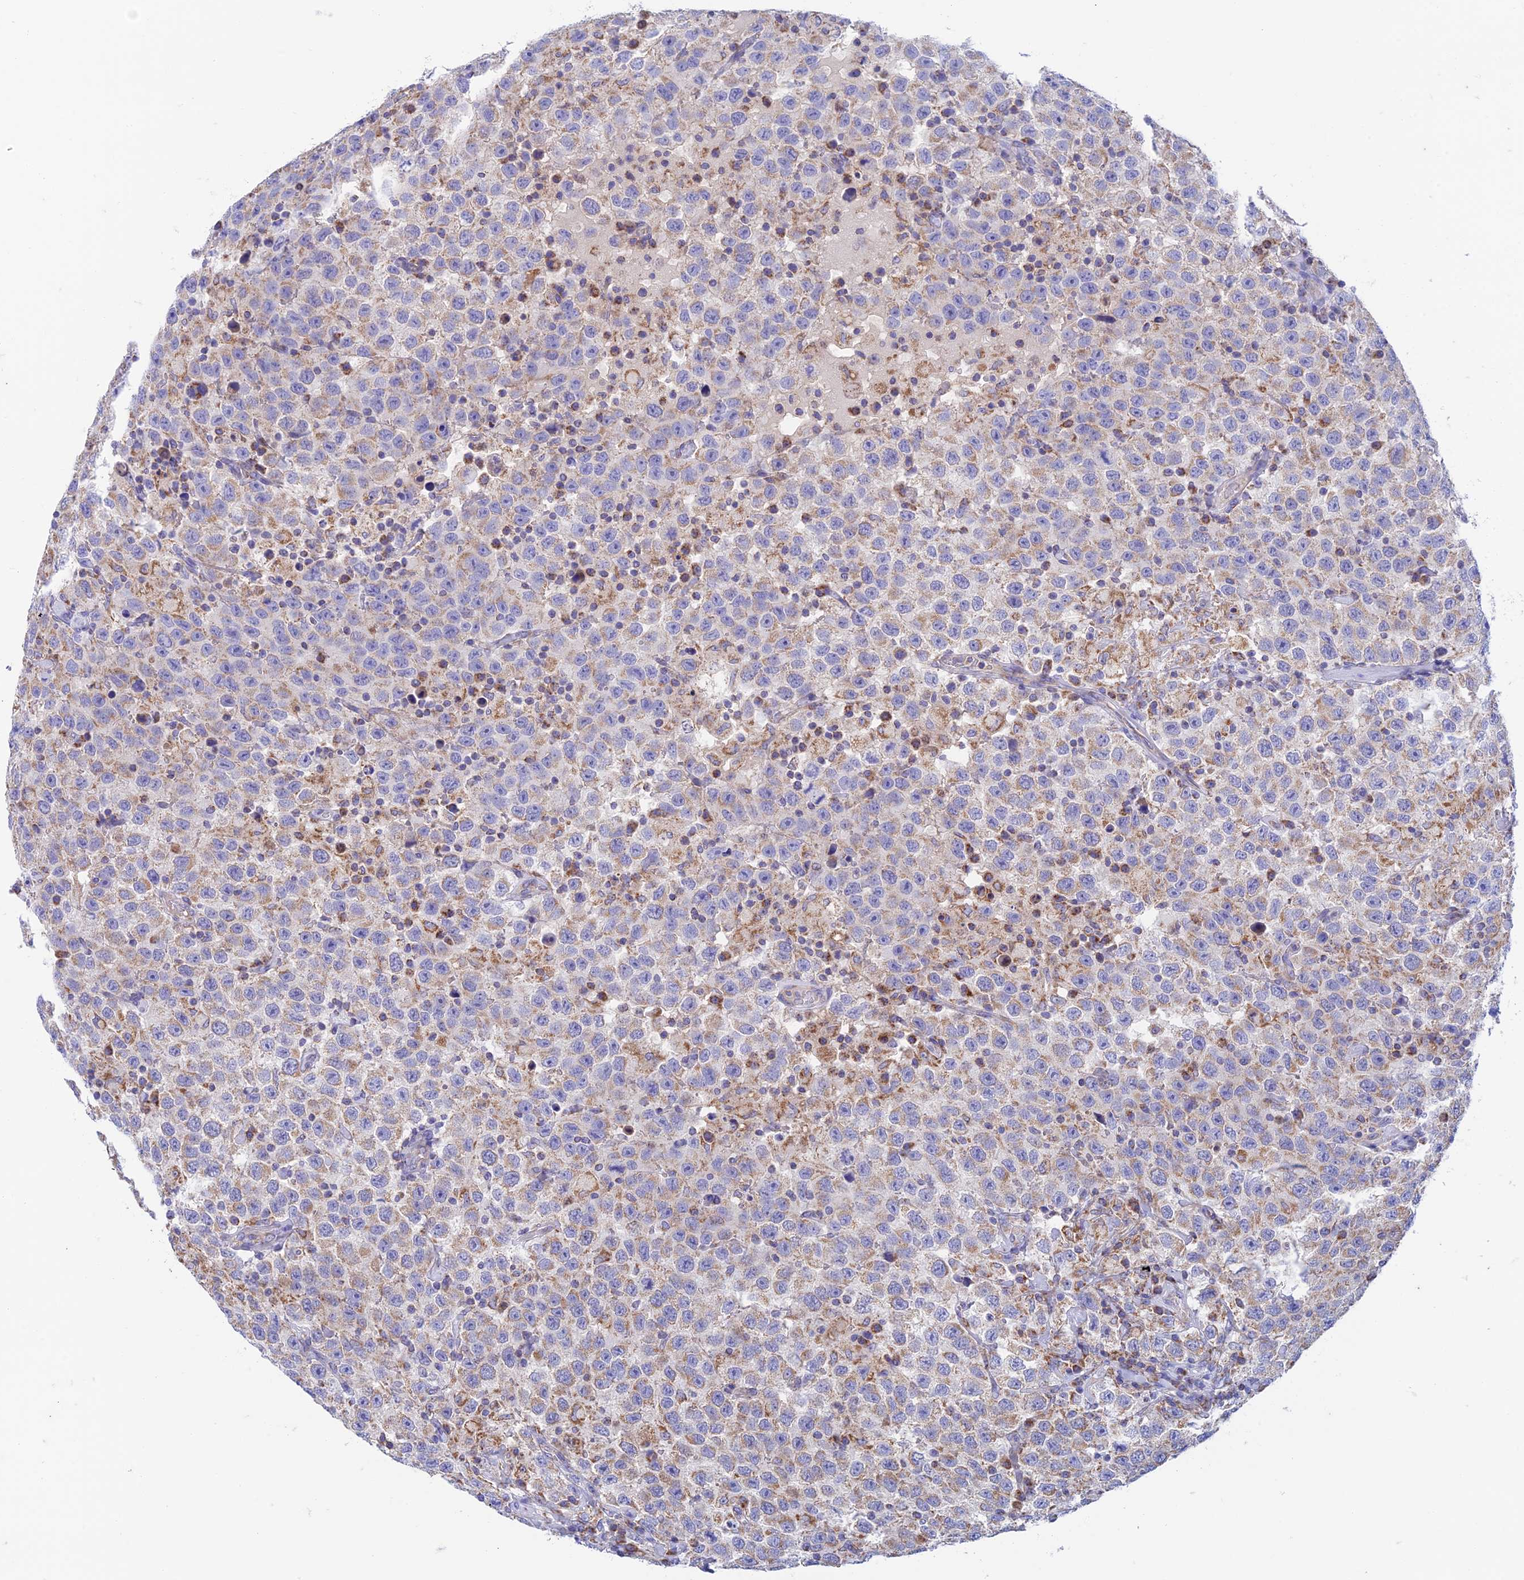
{"staining": {"intensity": "weak", "quantity": "25%-75%", "location": "cytoplasmic/membranous"}, "tissue": "testis cancer", "cell_type": "Tumor cells", "image_type": "cancer", "snomed": [{"axis": "morphology", "description": "Seminoma, NOS"}, {"axis": "topography", "description": "Testis"}], "caption": "A histopathology image of testis seminoma stained for a protein displays weak cytoplasmic/membranous brown staining in tumor cells.", "gene": "ZNF181", "patient": {"sex": "male", "age": 41}}